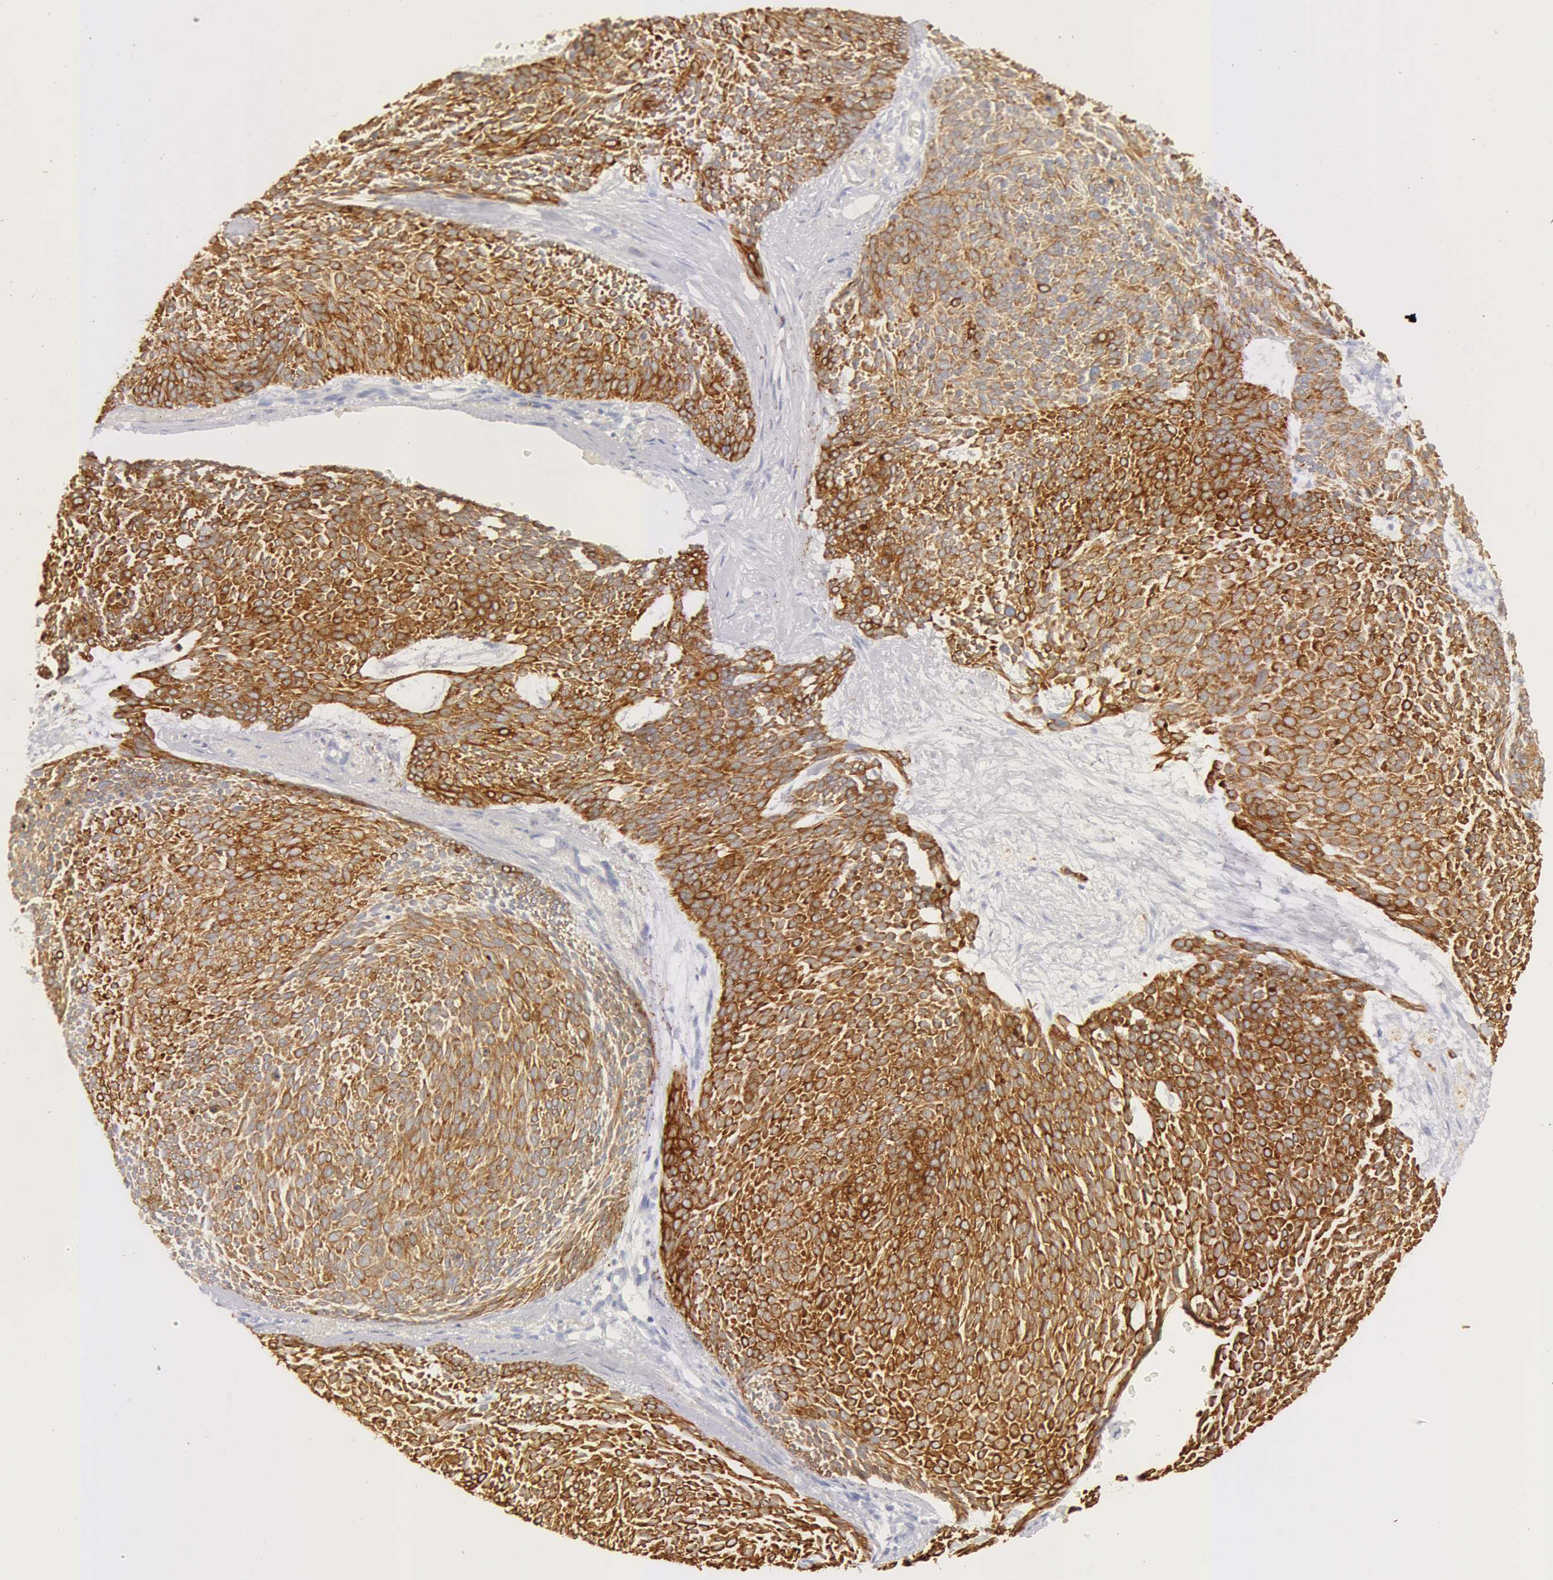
{"staining": {"intensity": "moderate", "quantity": ">75%", "location": "cytoplasmic/membranous"}, "tissue": "skin cancer", "cell_type": "Tumor cells", "image_type": "cancer", "snomed": [{"axis": "morphology", "description": "Basal cell carcinoma"}, {"axis": "topography", "description": "Skin"}], "caption": "Immunohistochemistry (IHC) photomicrograph of neoplastic tissue: skin basal cell carcinoma stained using immunohistochemistry shows medium levels of moderate protein expression localized specifically in the cytoplasmic/membranous of tumor cells, appearing as a cytoplasmic/membranous brown color.", "gene": "KRT8", "patient": {"sex": "male", "age": 84}}